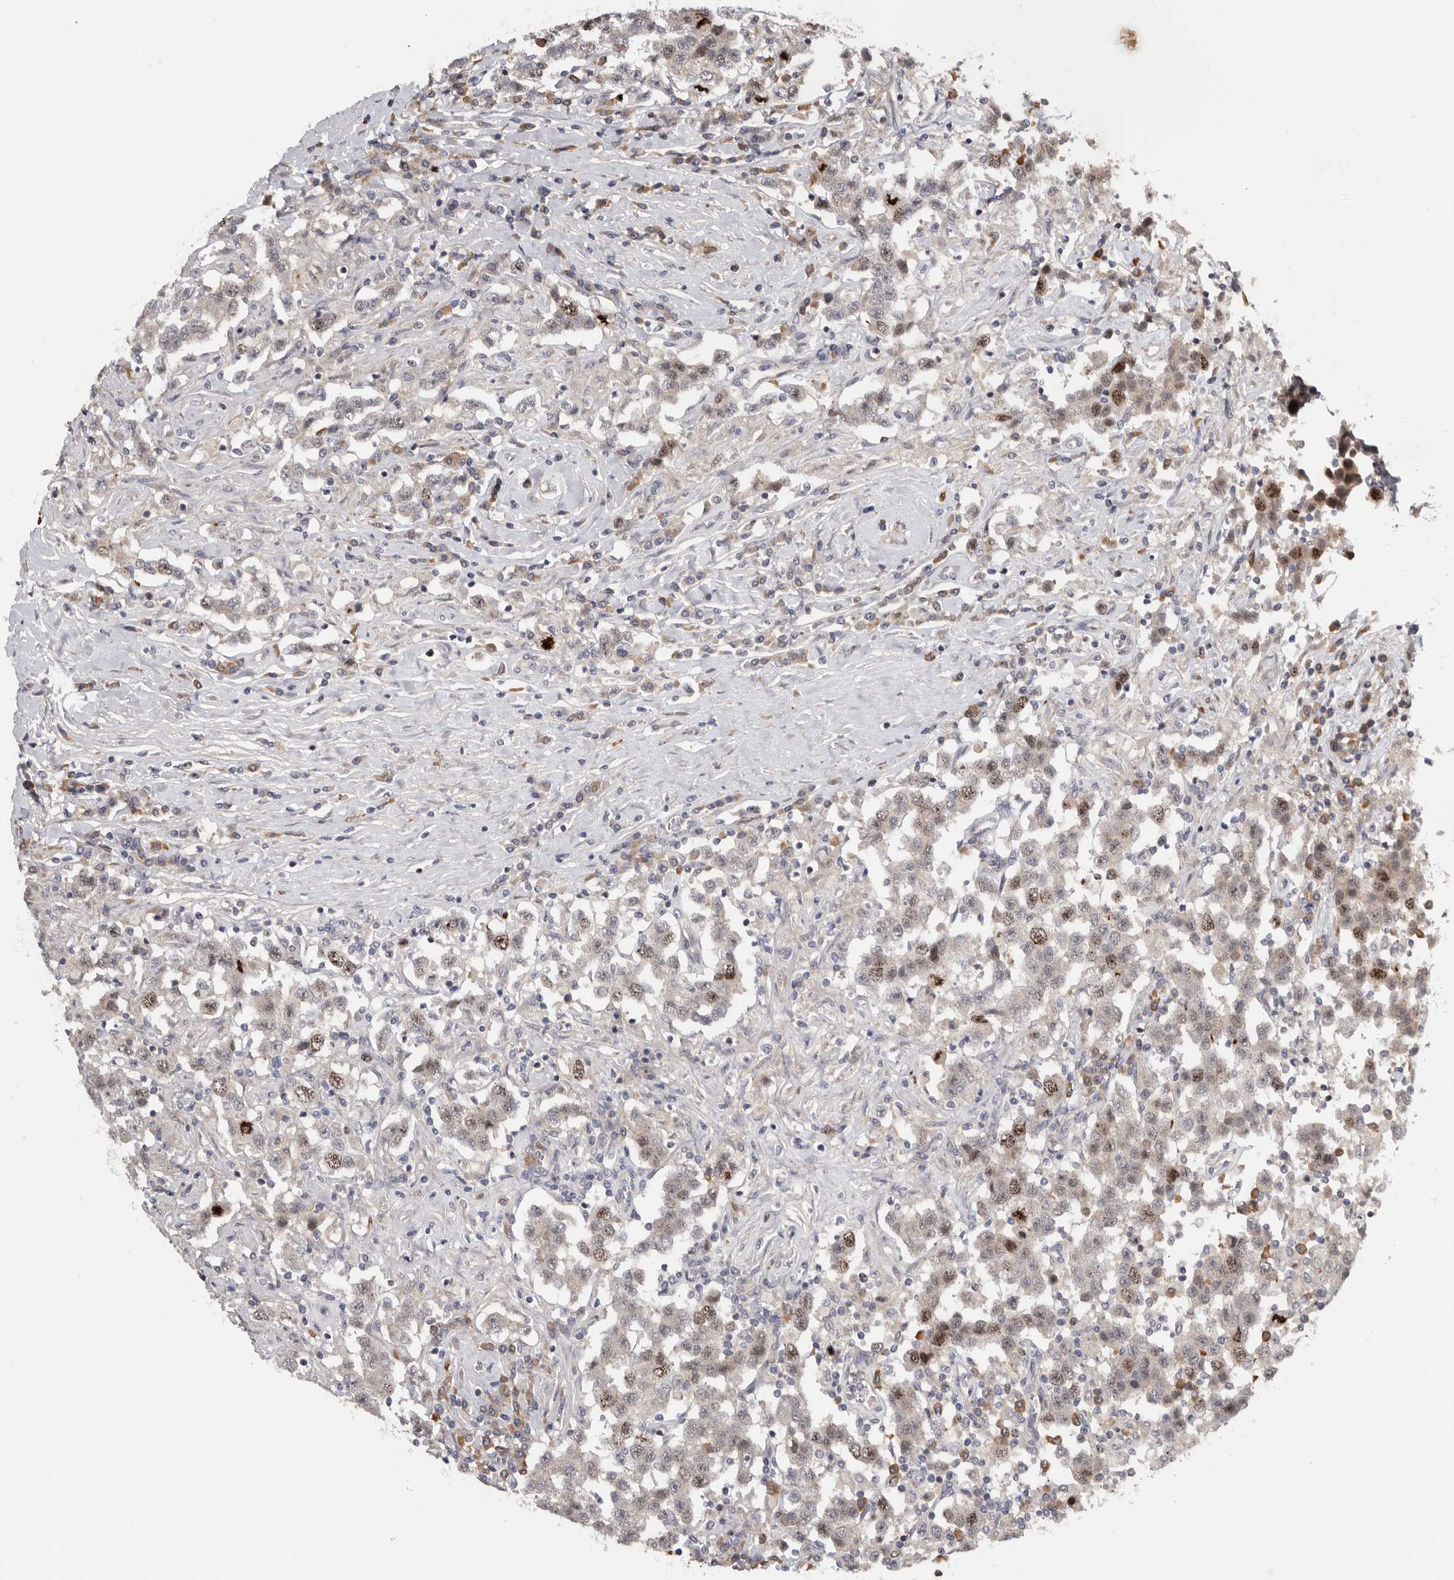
{"staining": {"intensity": "moderate", "quantity": ">75%", "location": "nuclear"}, "tissue": "testis cancer", "cell_type": "Tumor cells", "image_type": "cancer", "snomed": [{"axis": "morphology", "description": "Seminoma, NOS"}, {"axis": "topography", "description": "Testis"}], "caption": "IHC (DAB) staining of human seminoma (testis) shows moderate nuclear protein expression in about >75% of tumor cells.", "gene": "CDCA8", "patient": {"sex": "male", "age": 41}}